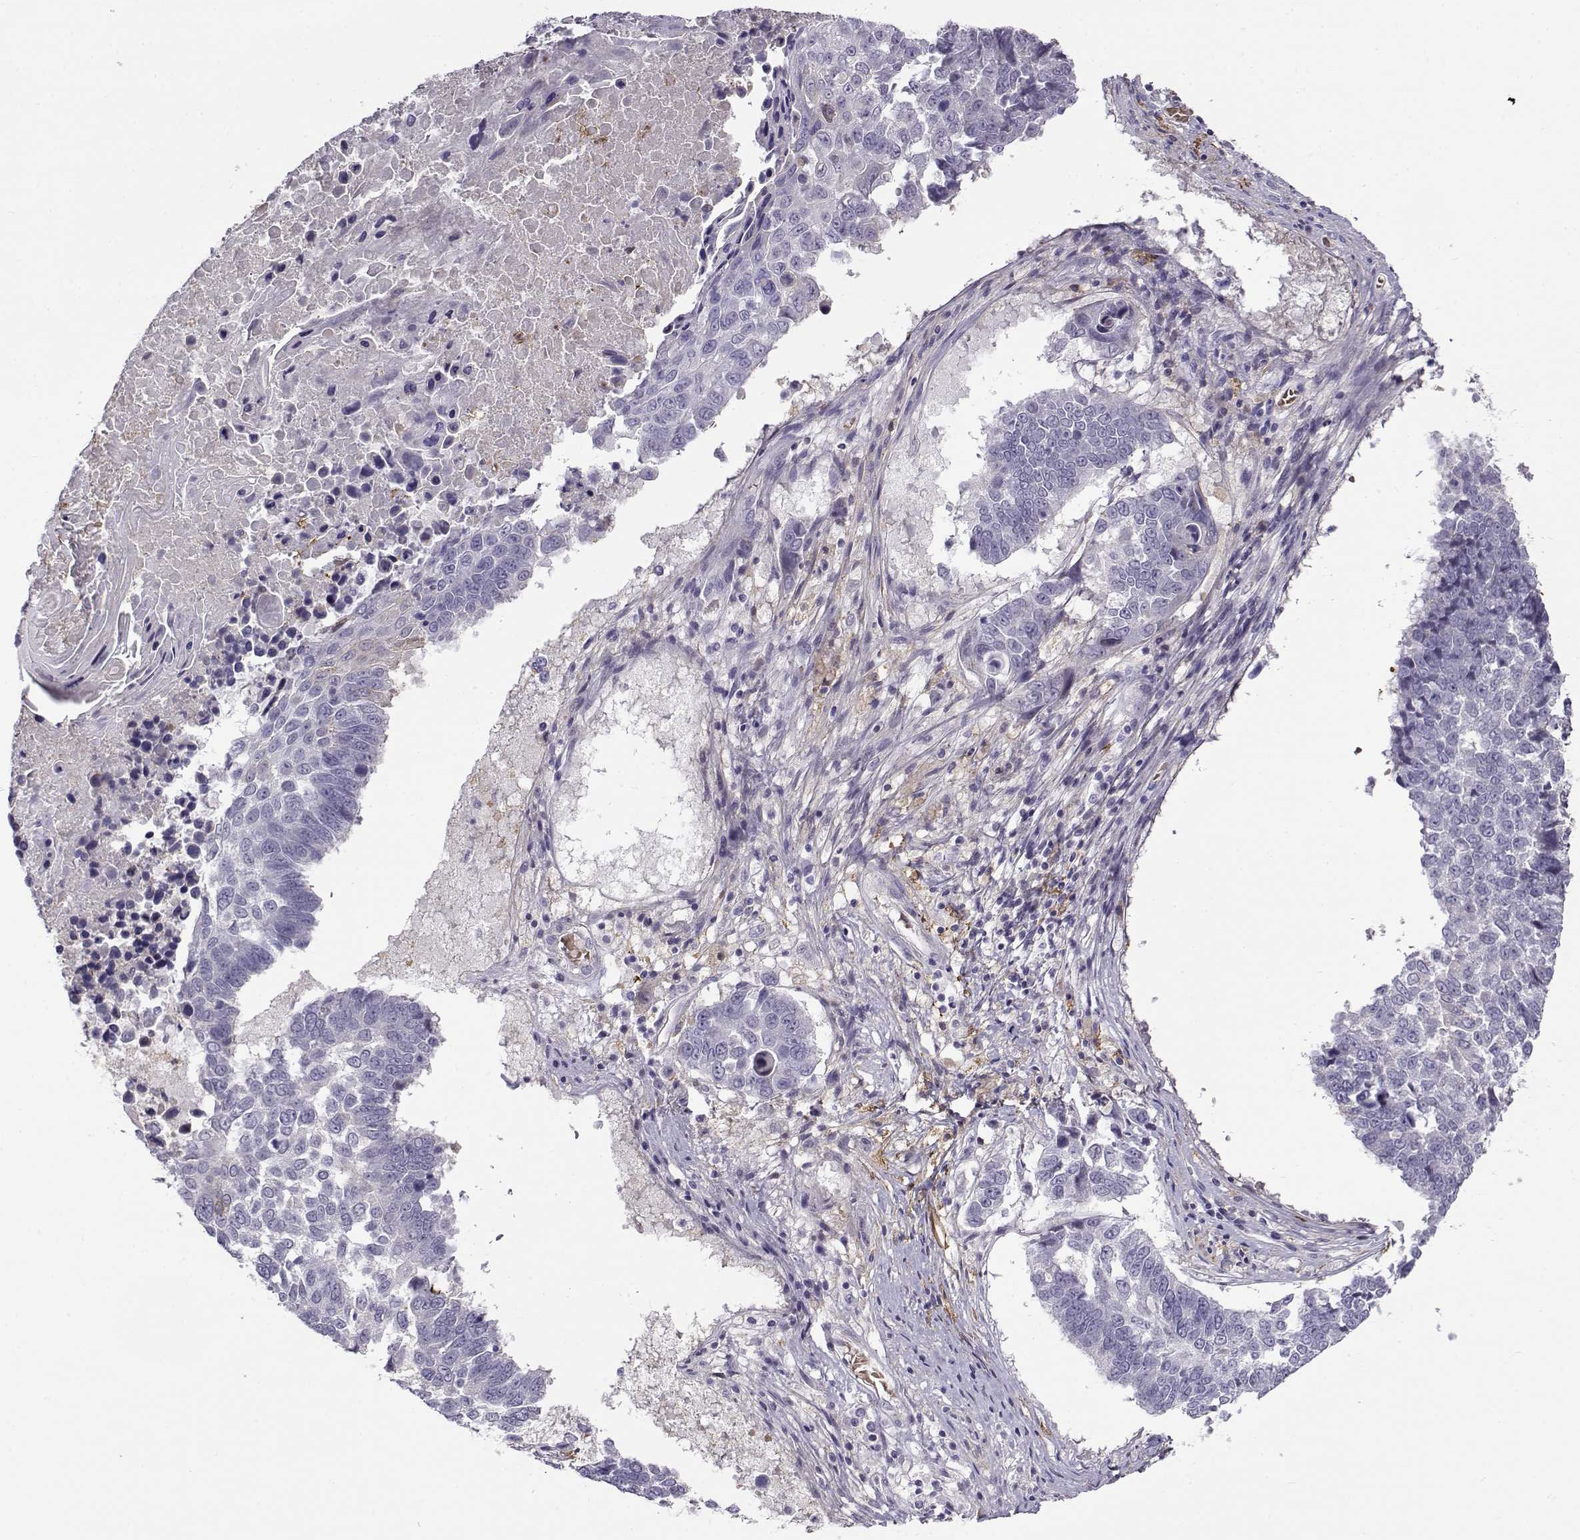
{"staining": {"intensity": "negative", "quantity": "none", "location": "none"}, "tissue": "lung cancer", "cell_type": "Tumor cells", "image_type": "cancer", "snomed": [{"axis": "morphology", "description": "Squamous cell carcinoma, NOS"}, {"axis": "topography", "description": "Lung"}], "caption": "Protein analysis of lung squamous cell carcinoma displays no significant expression in tumor cells.", "gene": "UCP3", "patient": {"sex": "male", "age": 73}}